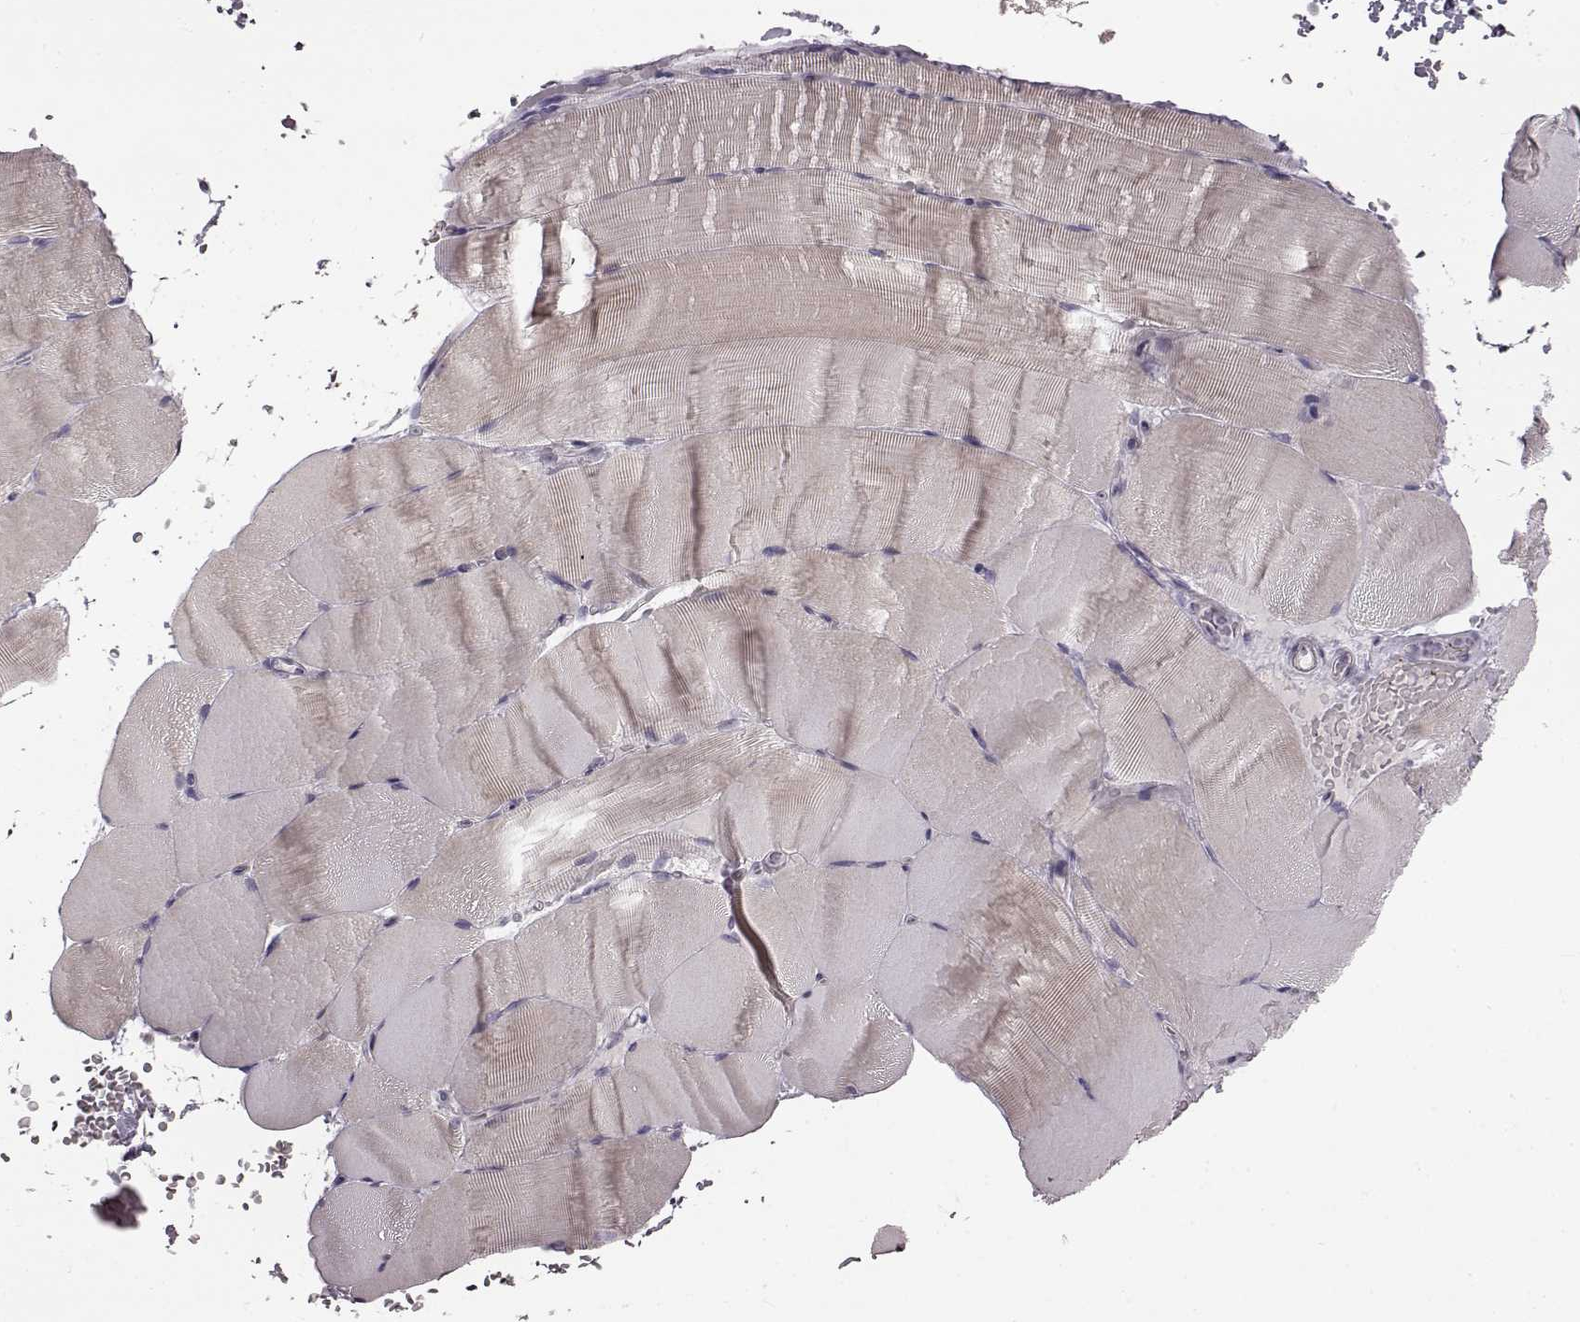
{"staining": {"intensity": "negative", "quantity": "none", "location": "none"}, "tissue": "skeletal muscle", "cell_type": "Myocytes", "image_type": "normal", "snomed": [{"axis": "morphology", "description": "Normal tissue, NOS"}, {"axis": "topography", "description": "Skeletal muscle"}], "caption": "Micrograph shows no significant protein positivity in myocytes of unremarkable skeletal muscle.", "gene": "B3GNT6", "patient": {"sex": "female", "age": 37}}